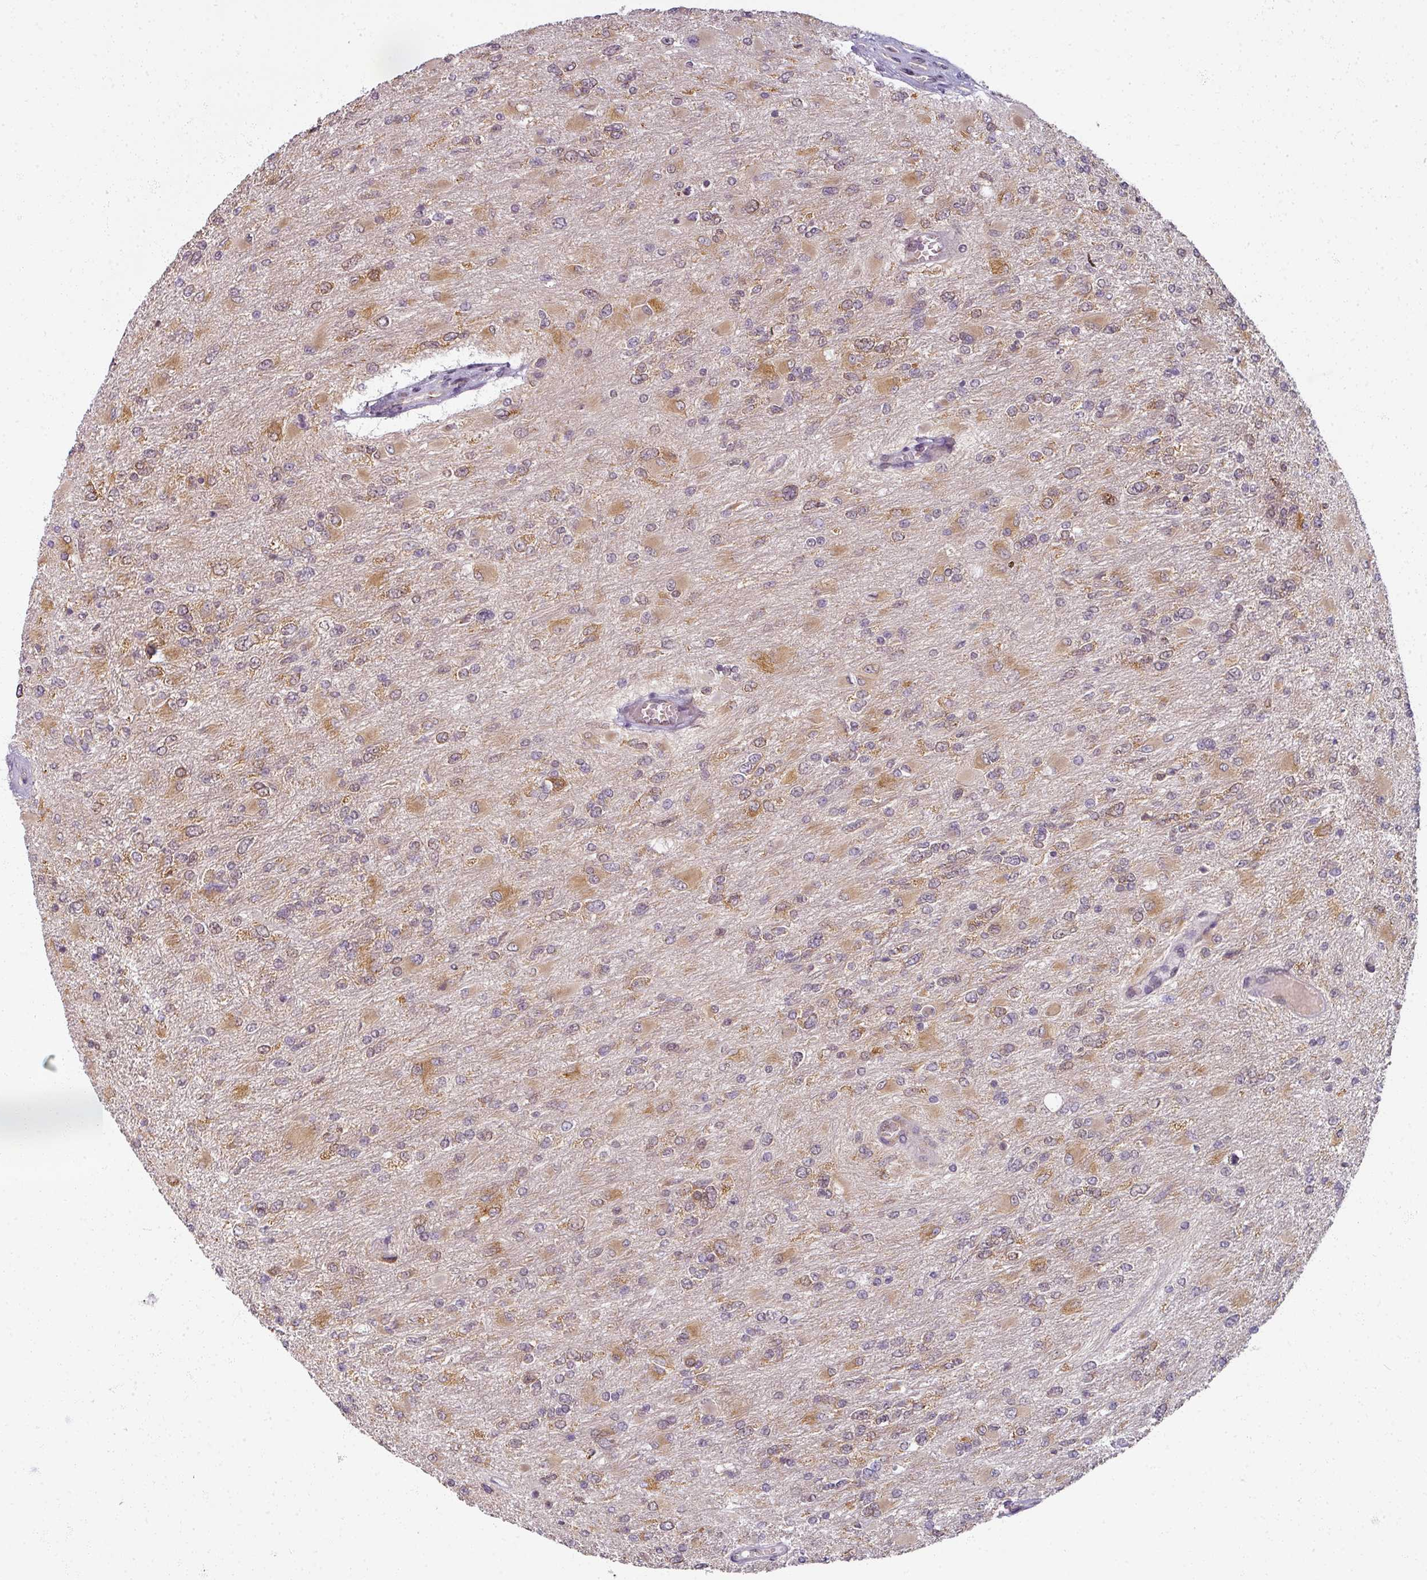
{"staining": {"intensity": "moderate", "quantity": "25%-75%", "location": "cytoplasmic/membranous"}, "tissue": "glioma", "cell_type": "Tumor cells", "image_type": "cancer", "snomed": [{"axis": "morphology", "description": "Glioma, malignant, High grade"}, {"axis": "topography", "description": "Cerebral cortex"}], "caption": "Human malignant glioma (high-grade) stained with a brown dye reveals moderate cytoplasmic/membranous positive expression in approximately 25%-75% of tumor cells.", "gene": "AGPAT4", "patient": {"sex": "female", "age": 36}}